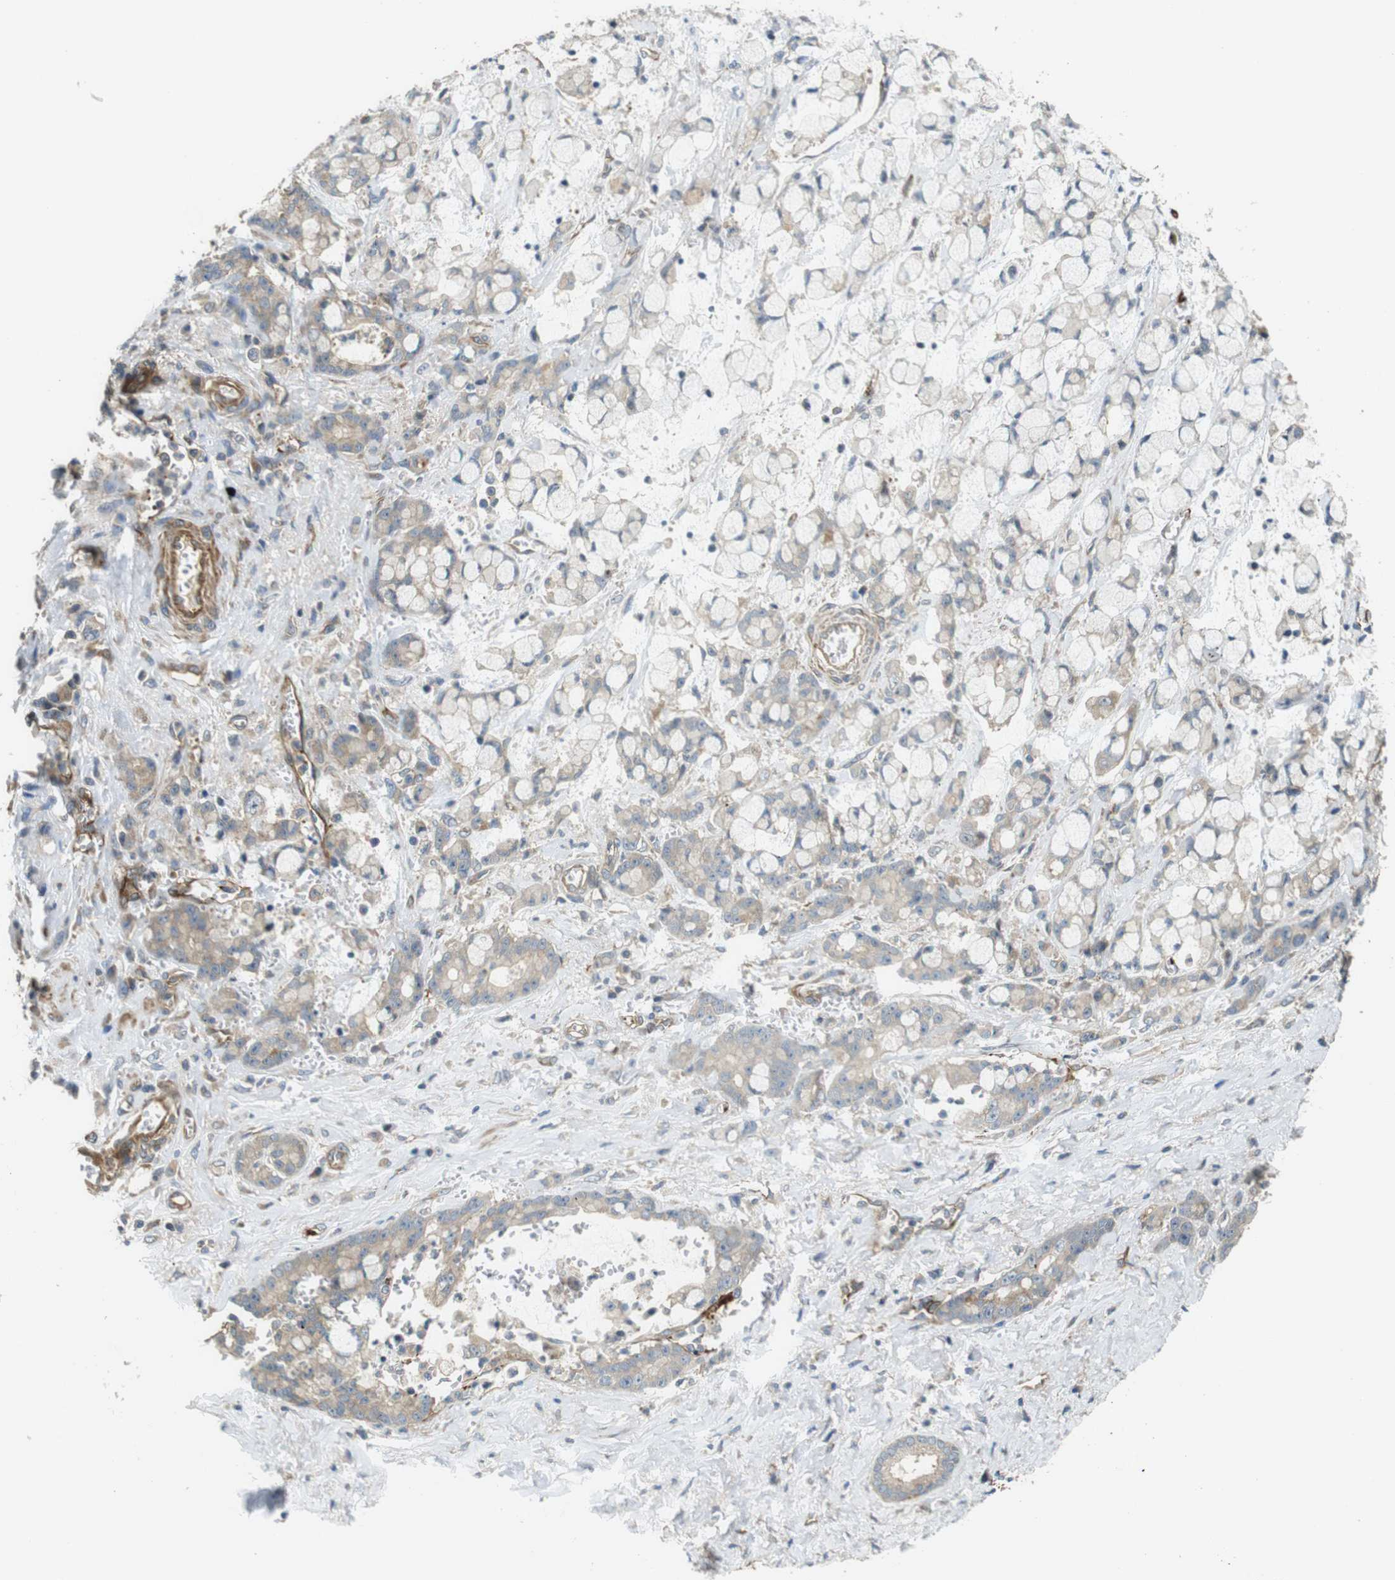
{"staining": {"intensity": "weak", "quantity": ">75%", "location": "cytoplasmic/membranous"}, "tissue": "pancreatic cancer", "cell_type": "Tumor cells", "image_type": "cancer", "snomed": [{"axis": "morphology", "description": "Adenocarcinoma, NOS"}, {"axis": "topography", "description": "Pancreas"}], "caption": "Immunohistochemical staining of adenocarcinoma (pancreatic) displays low levels of weak cytoplasmic/membranous protein positivity in about >75% of tumor cells. Using DAB (brown) and hematoxylin (blue) stains, captured at high magnification using brightfield microscopy.", "gene": "TSC1", "patient": {"sex": "female", "age": 73}}